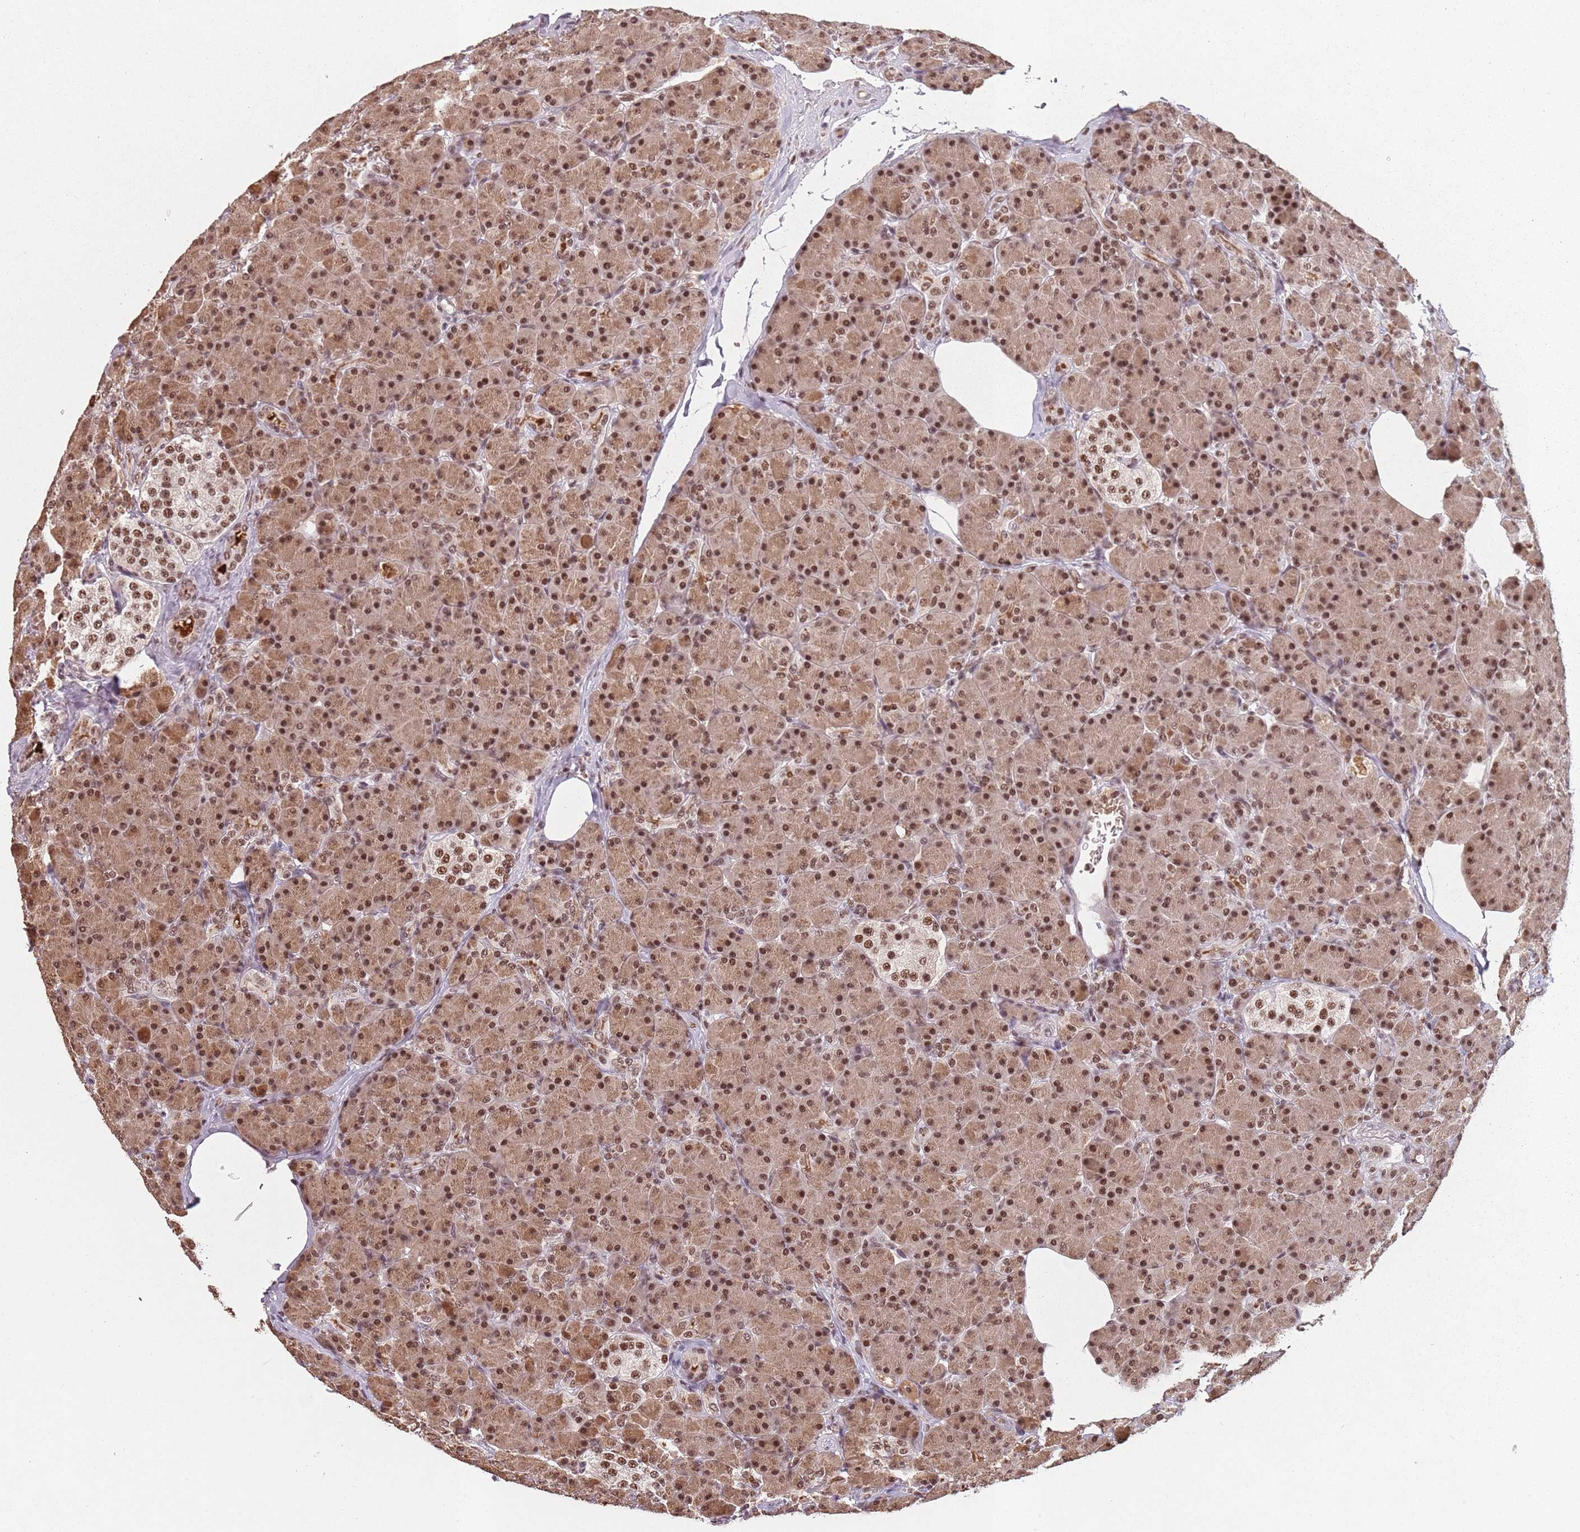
{"staining": {"intensity": "strong", "quantity": ">75%", "location": "cytoplasmic/membranous,nuclear"}, "tissue": "pancreas", "cell_type": "Exocrine glandular cells", "image_type": "normal", "snomed": [{"axis": "morphology", "description": "Normal tissue, NOS"}, {"axis": "topography", "description": "Pancreas"}], "caption": "Immunohistochemistry (DAB) staining of normal pancreas shows strong cytoplasmic/membranous,nuclear protein positivity in approximately >75% of exocrine glandular cells. Using DAB (brown) and hematoxylin (blue) stains, captured at high magnification using brightfield microscopy.", "gene": "NCBP1", "patient": {"sex": "female", "age": 43}}